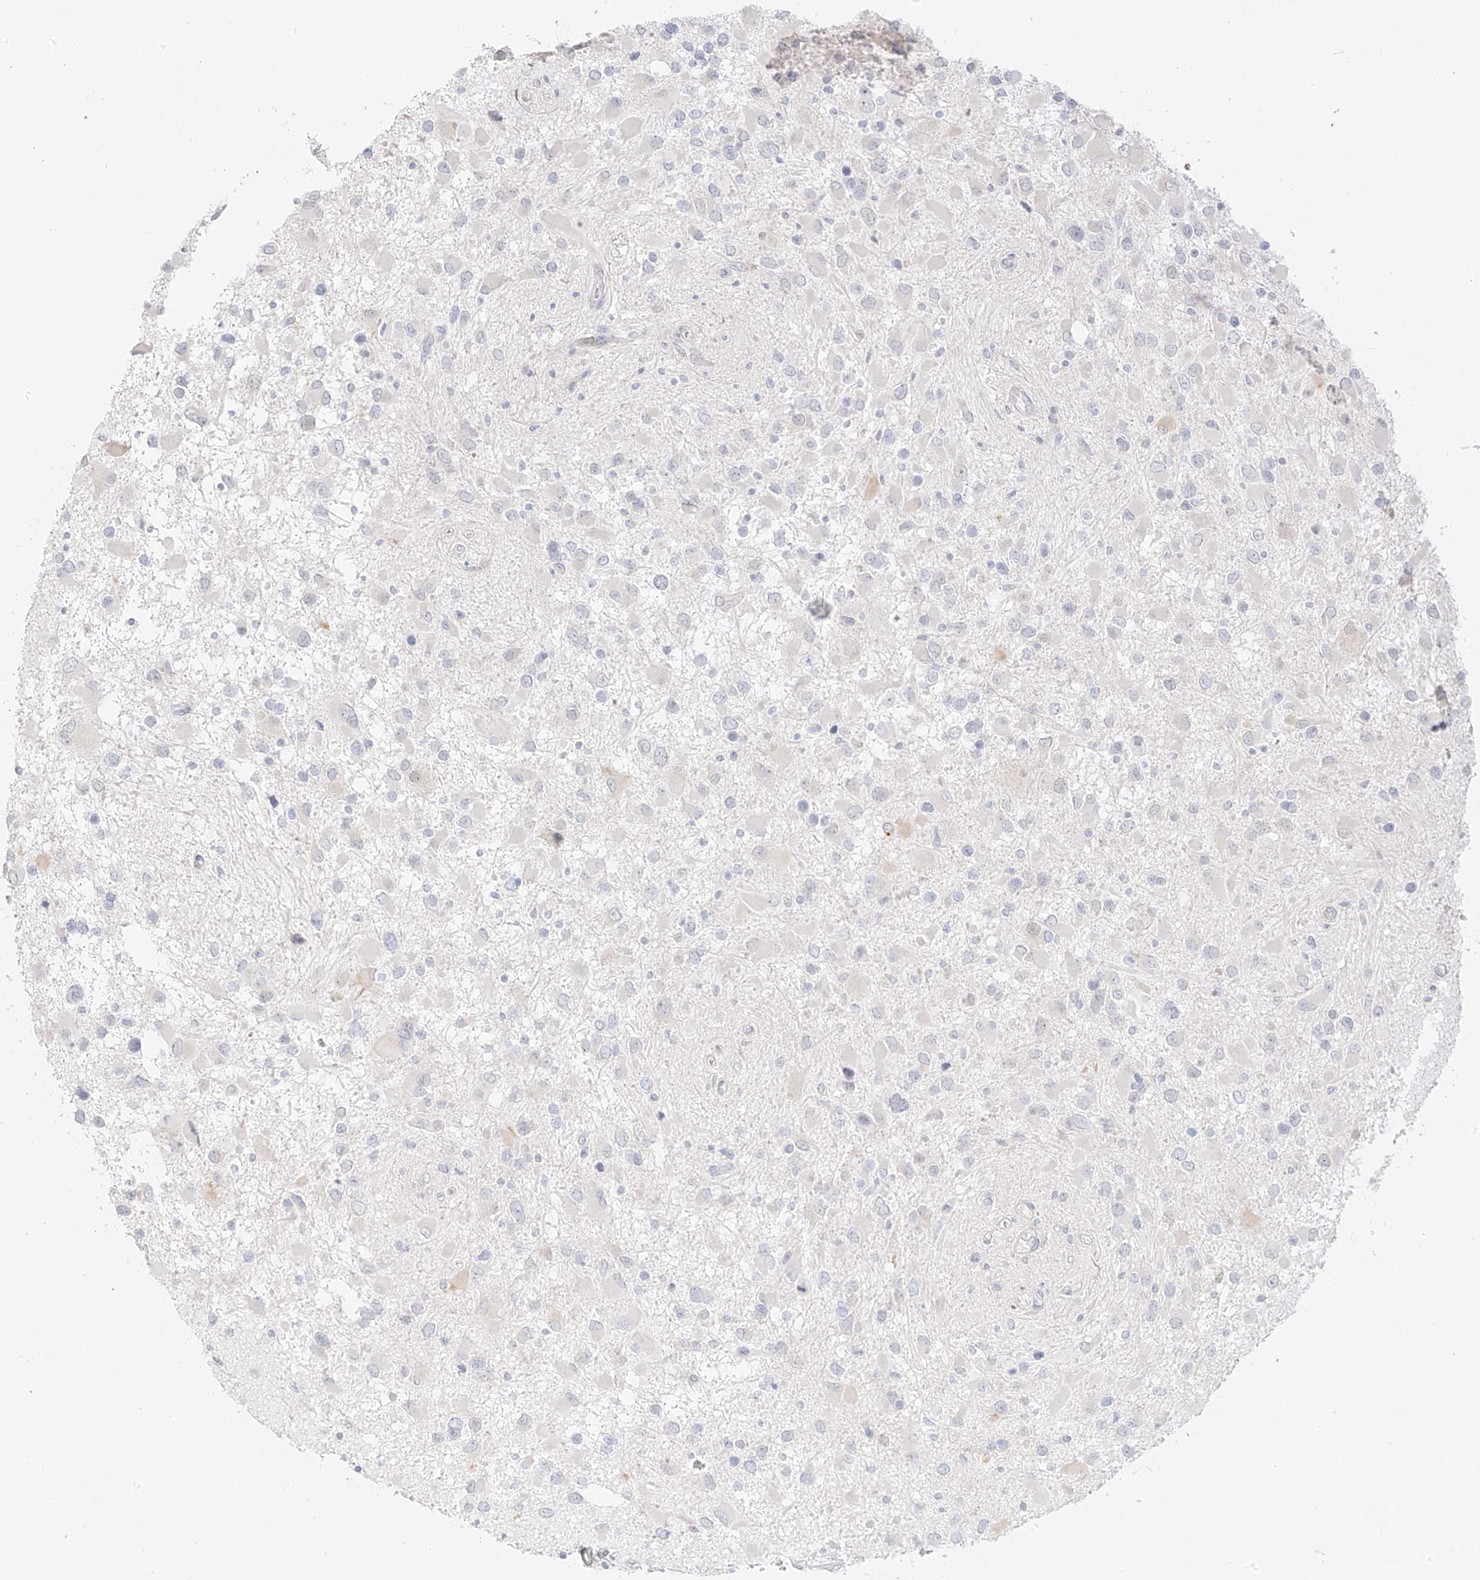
{"staining": {"intensity": "negative", "quantity": "none", "location": "none"}, "tissue": "glioma", "cell_type": "Tumor cells", "image_type": "cancer", "snomed": [{"axis": "morphology", "description": "Glioma, malignant, High grade"}, {"axis": "topography", "description": "Brain"}], "caption": "Tumor cells are negative for brown protein staining in malignant glioma (high-grade).", "gene": "DCDC2", "patient": {"sex": "male", "age": 53}}